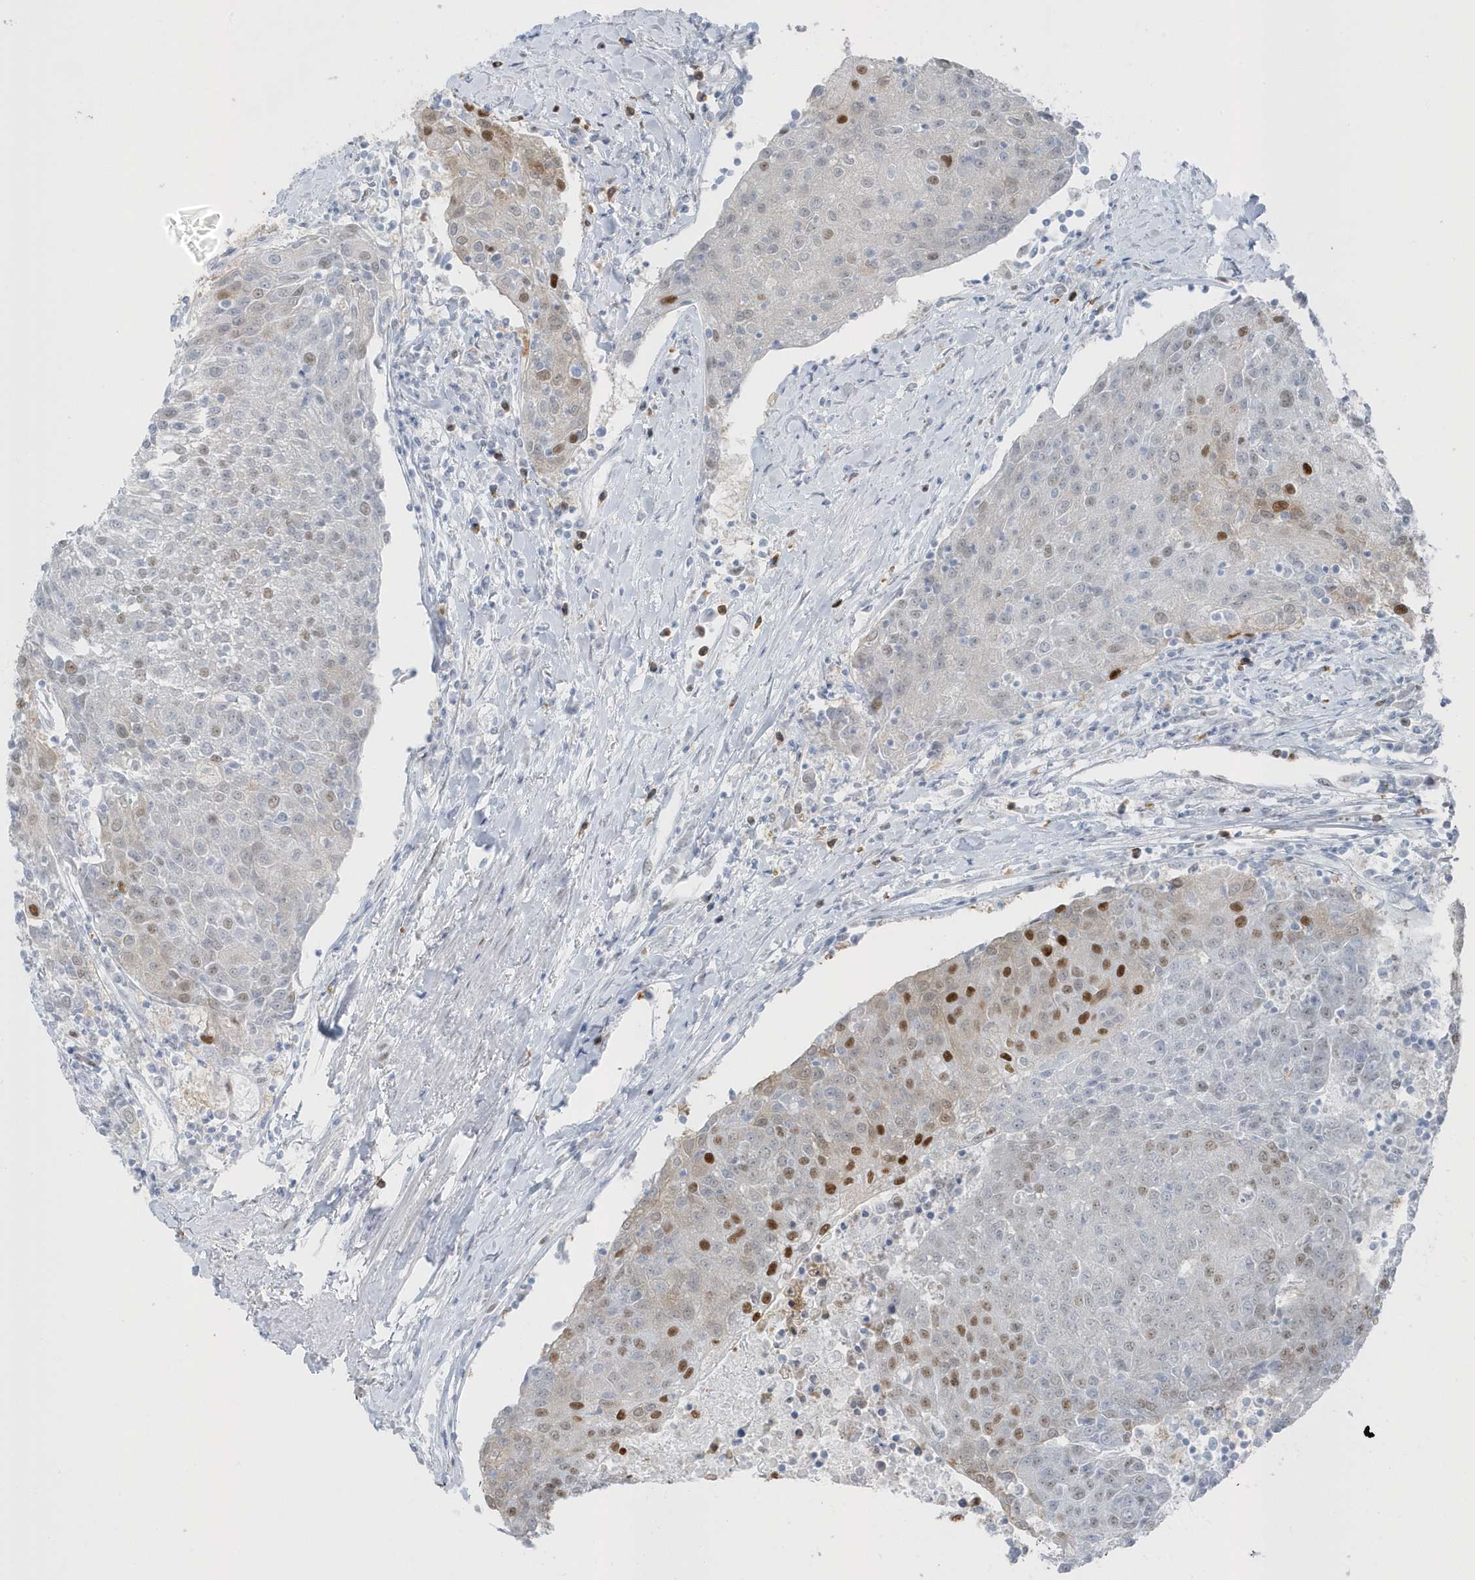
{"staining": {"intensity": "moderate", "quantity": ">75%", "location": "nuclear"}, "tissue": "urothelial cancer", "cell_type": "Tumor cells", "image_type": "cancer", "snomed": [{"axis": "morphology", "description": "Urothelial carcinoma, High grade"}, {"axis": "topography", "description": "Urinary bladder"}], "caption": "An immunohistochemistry (IHC) micrograph of tumor tissue is shown. Protein staining in brown shows moderate nuclear positivity in urothelial carcinoma (high-grade) within tumor cells. The protein is stained brown, and the nuclei are stained in blue (DAB IHC with brightfield microscopy, high magnification).", "gene": "SMIM34", "patient": {"sex": "female", "age": 85}}